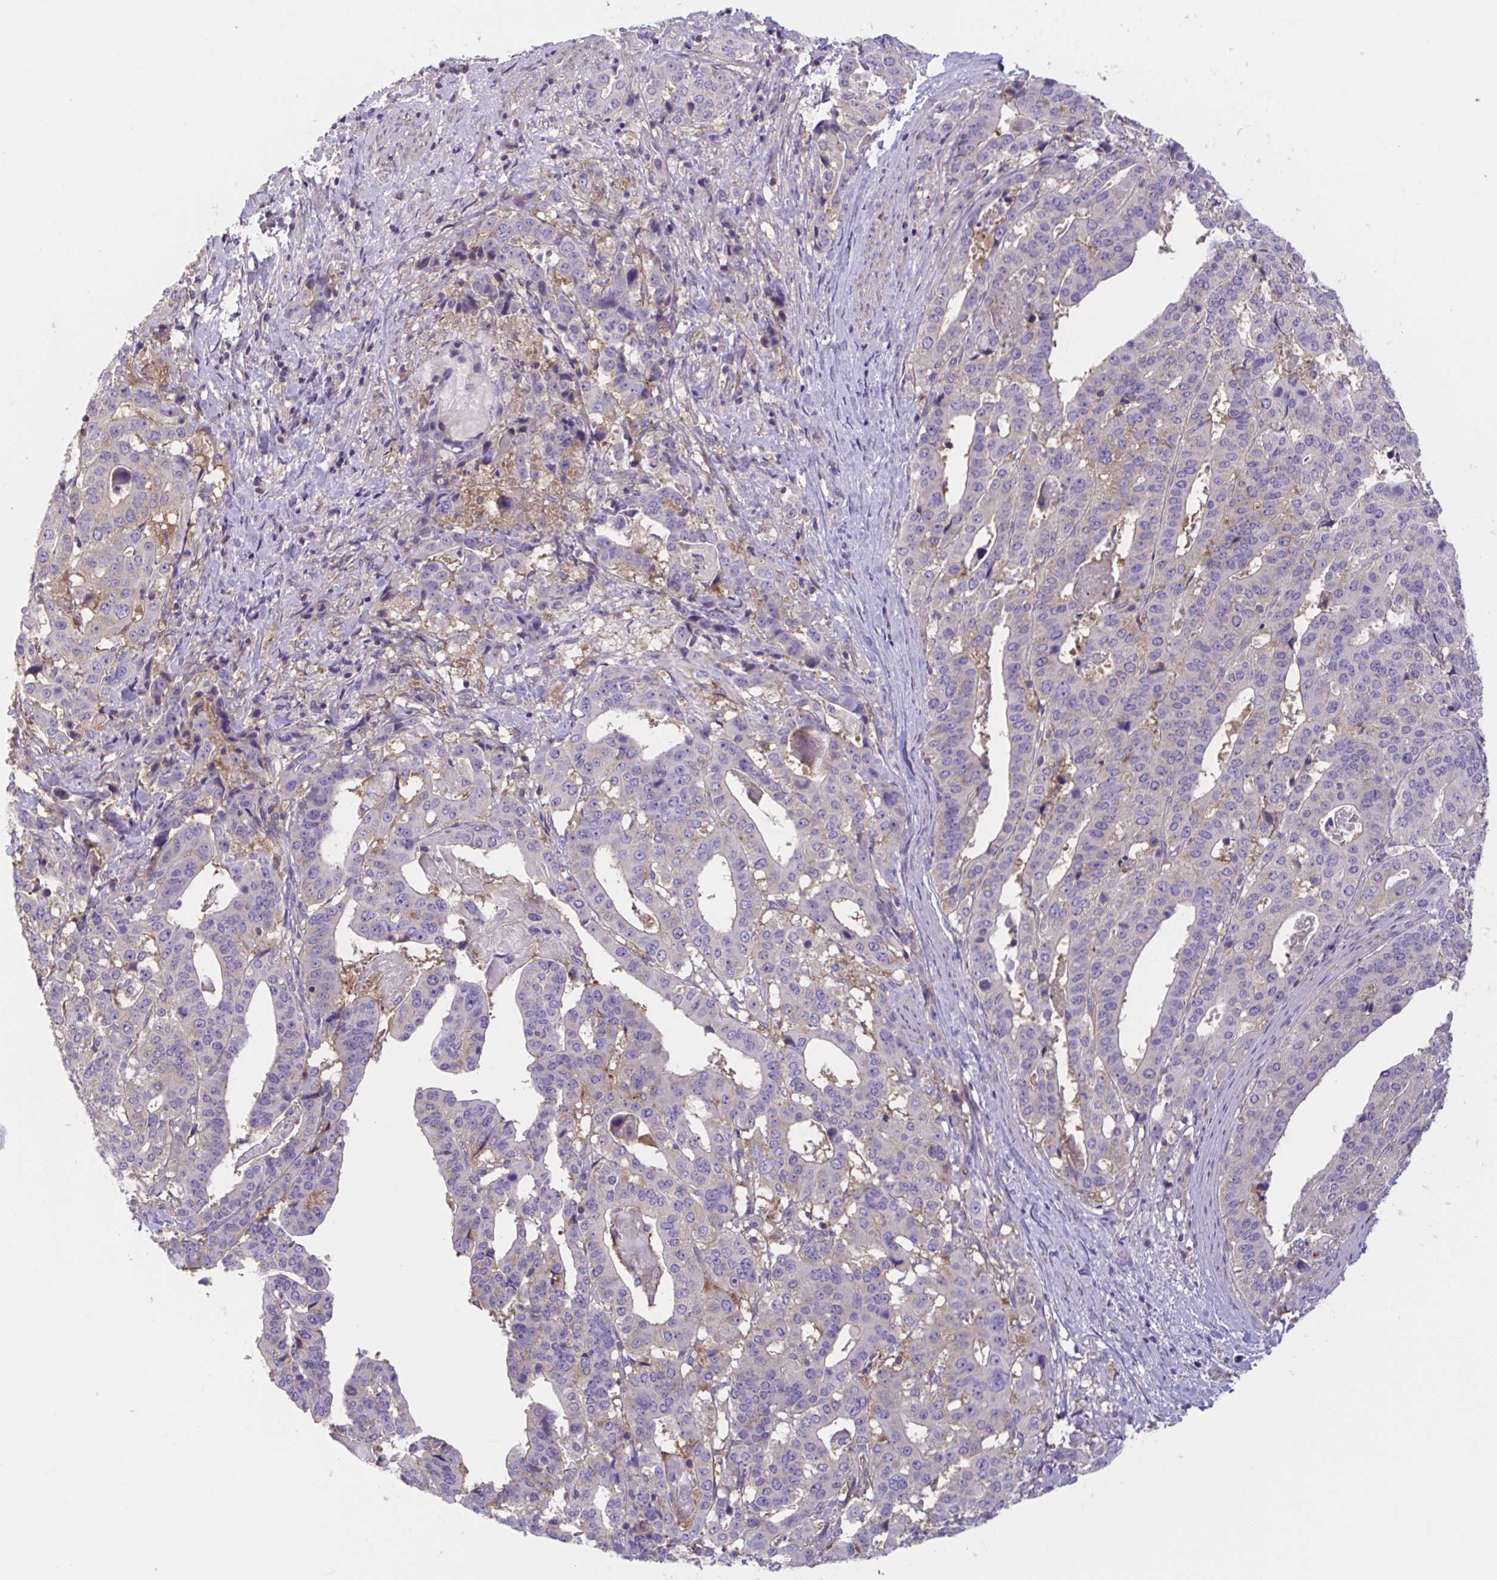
{"staining": {"intensity": "negative", "quantity": "none", "location": "none"}, "tissue": "stomach cancer", "cell_type": "Tumor cells", "image_type": "cancer", "snomed": [{"axis": "morphology", "description": "Adenocarcinoma, NOS"}, {"axis": "topography", "description": "Stomach"}], "caption": "The immunohistochemistry photomicrograph has no significant expression in tumor cells of stomach adenocarcinoma tissue. (DAB IHC, high magnification).", "gene": "WNT9B", "patient": {"sex": "male", "age": 48}}